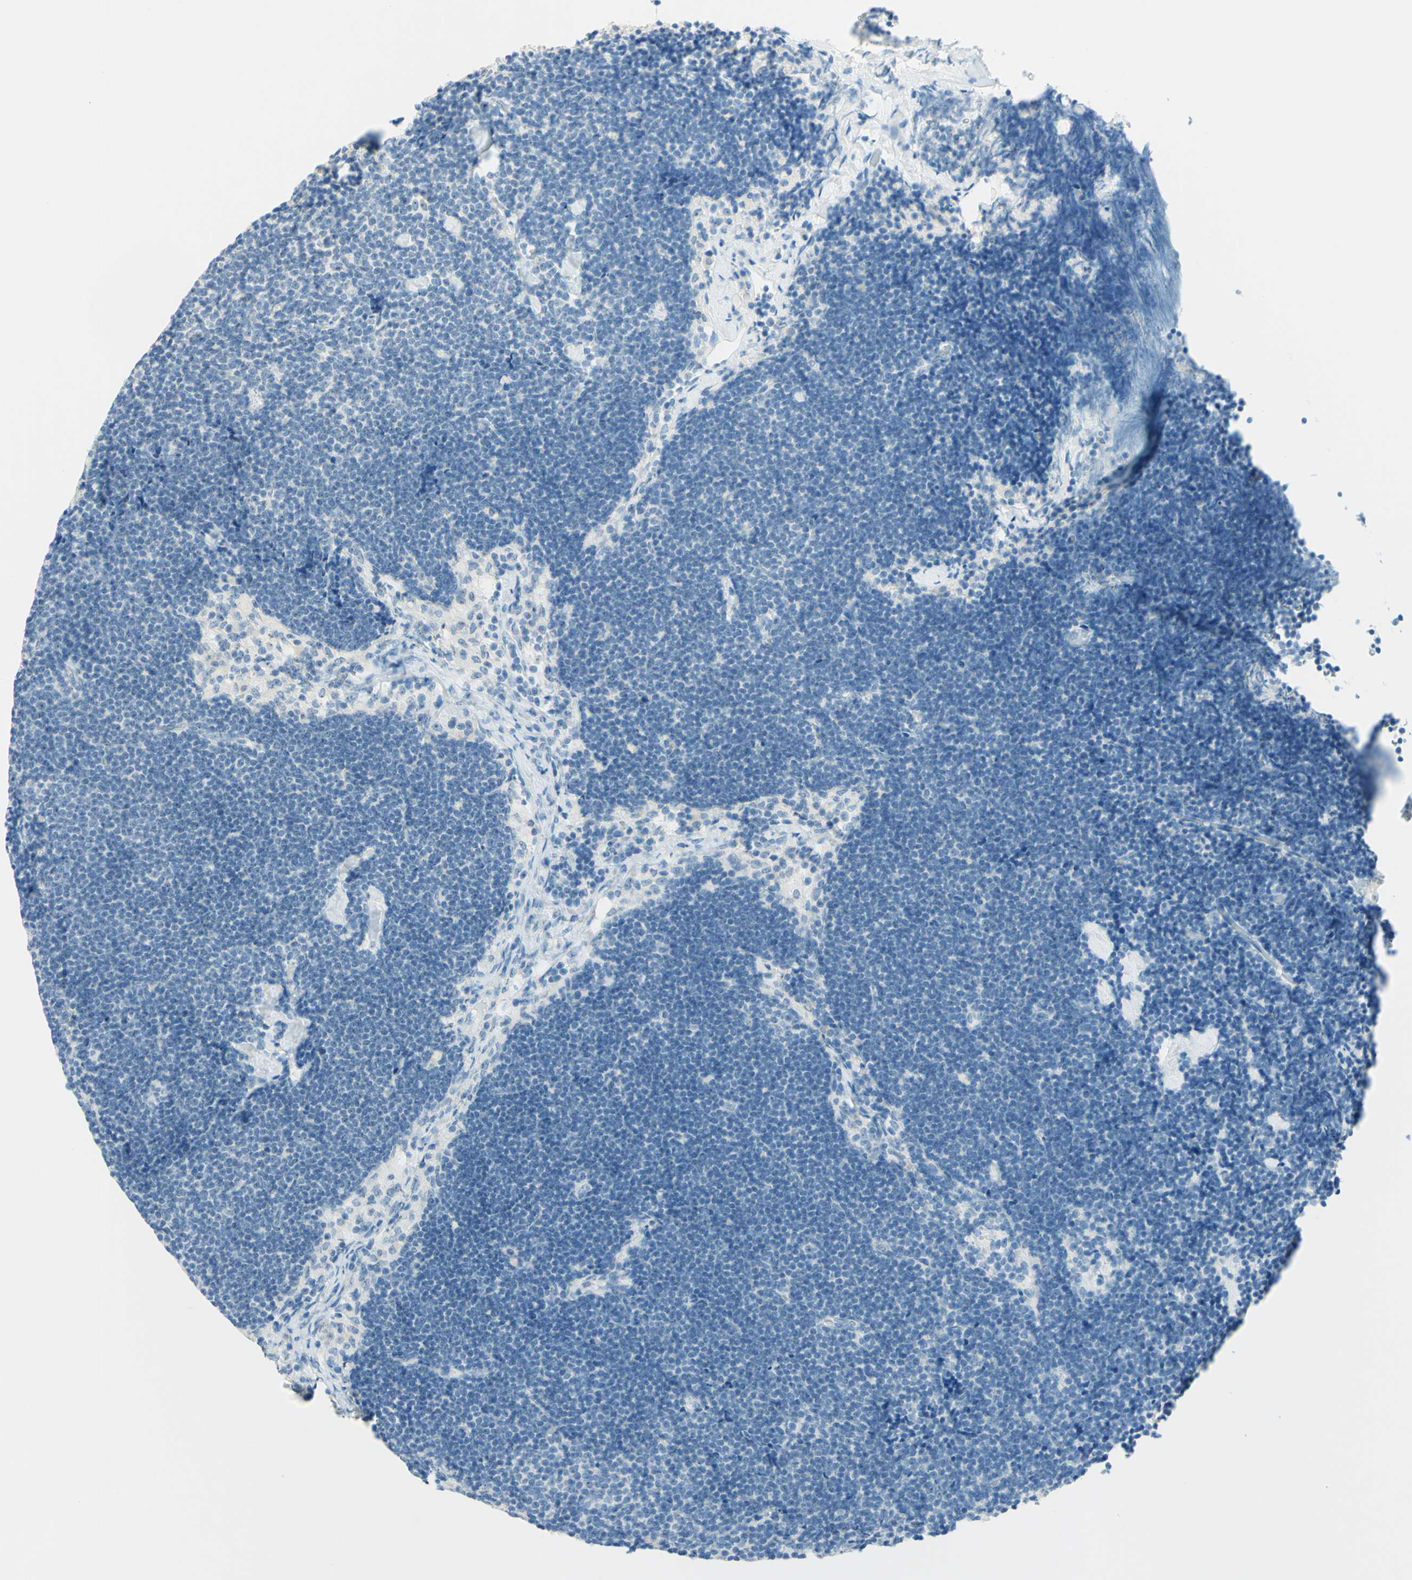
{"staining": {"intensity": "negative", "quantity": "none", "location": "none"}, "tissue": "lymph node", "cell_type": "Germinal center cells", "image_type": "normal", "snomed": [{"axis": "morphology", "description": "Normal tissue, NOS"}, {"axis": "topography", "description": "Lymph node"}], "caption": "This histopathology image is of unremarkable lymph node stained with IHC to label a protein in brown with the nuclei are counter-stained blue. There is no positivity in germinal center cells. (Brightfield microscopy of DAB (3,3'-diaminobenzidine) immunohistochemistry at high magnification).", "gene": "FMR1NB", "patient": {"sex": "male", "age": 63}}